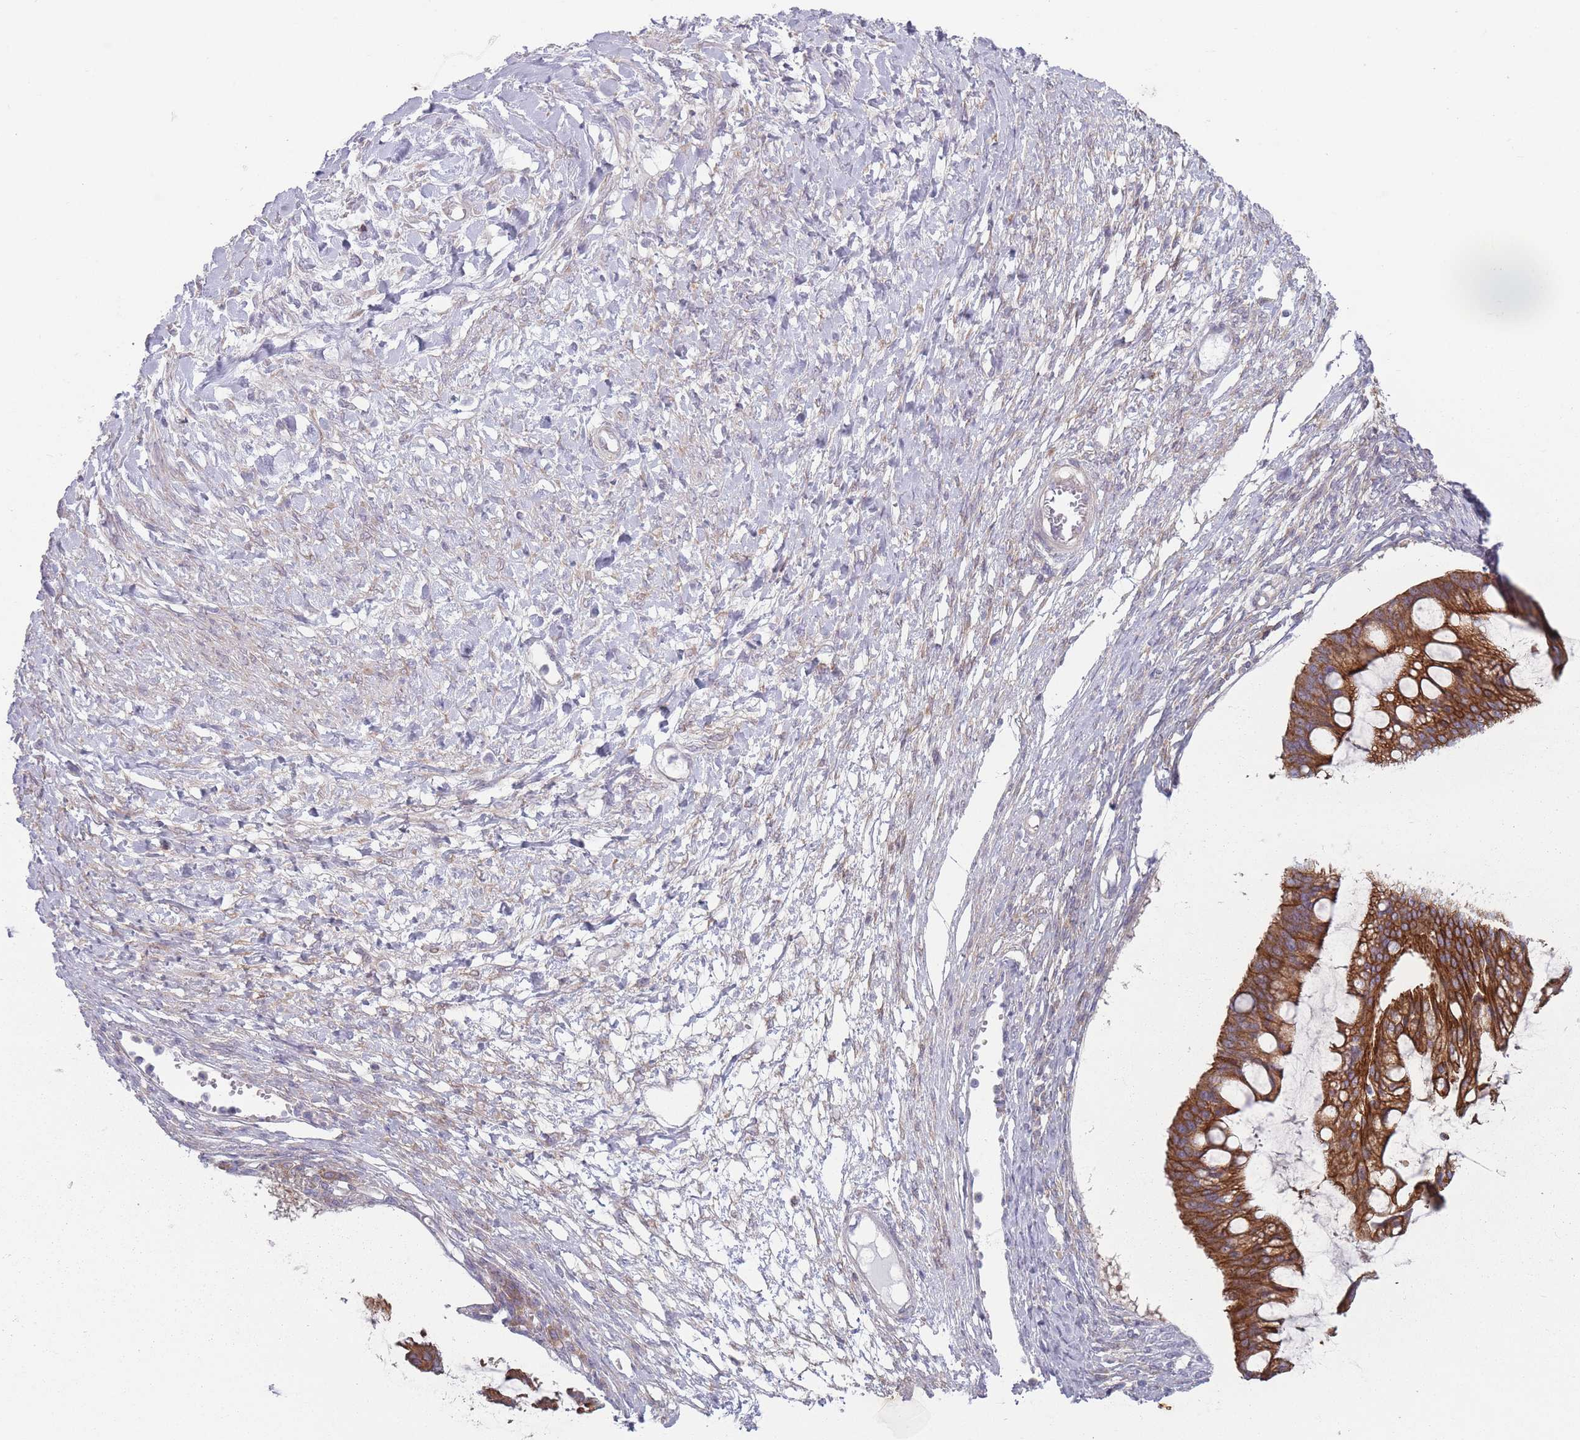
{"staining": {"intensity": "strong", "quantity": ">75%", "location": "cytoplasmic/membranous"}, "tissue": "ovarian cancer", "cell_type": "Tumor cells", "image_type": "cancer", "snomed": [{"axis": "morphology", "description": "Cystadenocarcinoma, mucinous, NOS"}, {"axis": "topography", "description": "Ovary"}], "caption": "This photomicrograph displays IHC staining of ovarian cancer (mucinous cystadenocarcinoma), with high strong cytoplasmic/membranous expression in about >75% of tumor cells.", "gene": "HSBP1L1", "patient": {"sex": "female", "age": 73}}